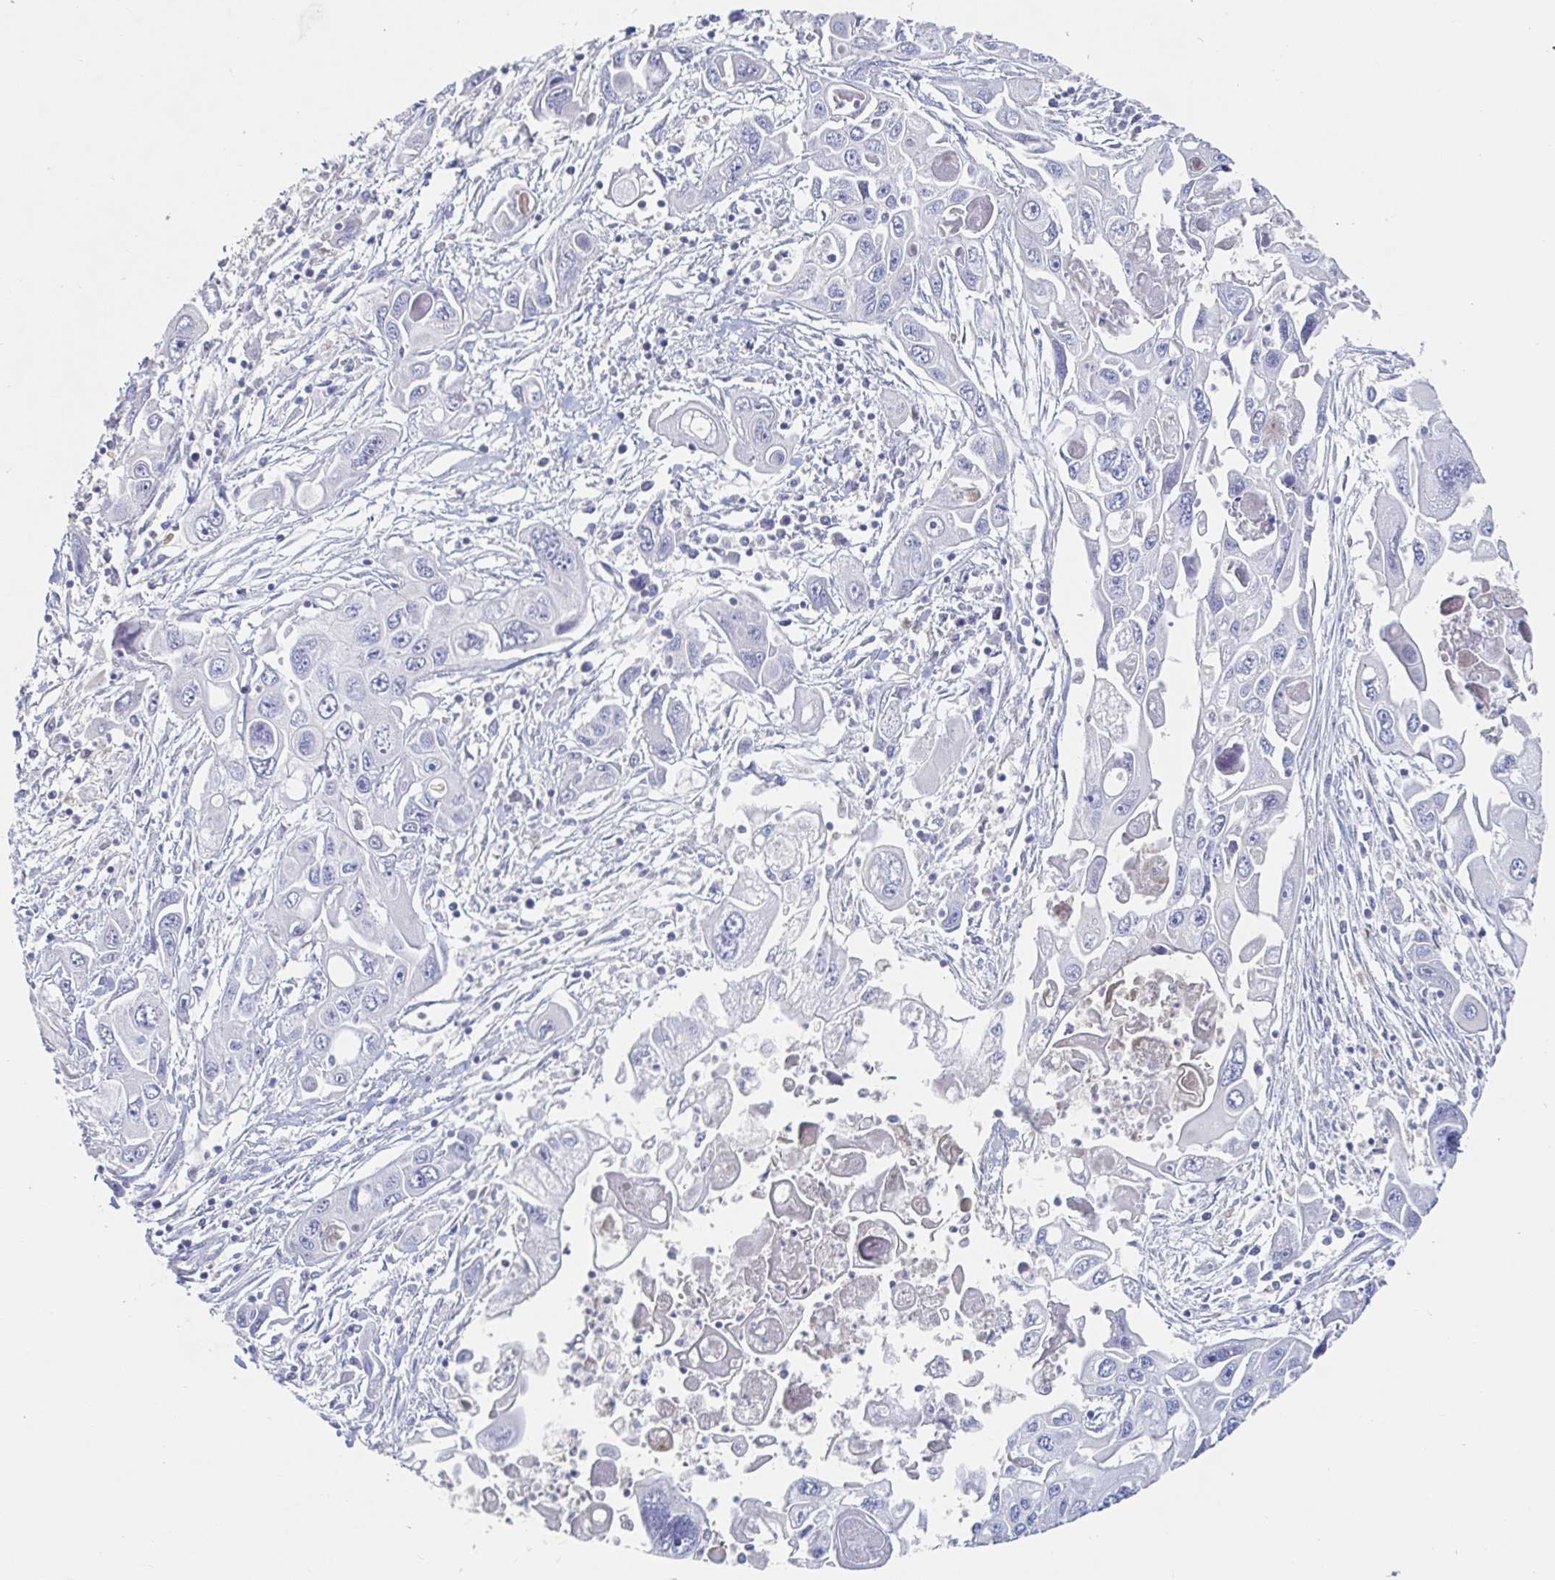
{"staining": {"intensity": "negative", "quantity": "none", "location": "none"}, "tissue": "pancreatic cancer", "cell_type": "Tumor cells", "image_type": "cancer", "snomed": [{"axis": "morphology", "description": "Adenocarcinoma, NOS"}, {"axis": "topography", "description": "Pancreas"}], "caption": "Pancreatic cancer (adenocarcinoma) was stained to show a protein in brown. There is no significant expression in tumor cells.", "gene": "ZNF430", "patient": {"sex": "male", "age": 70}}